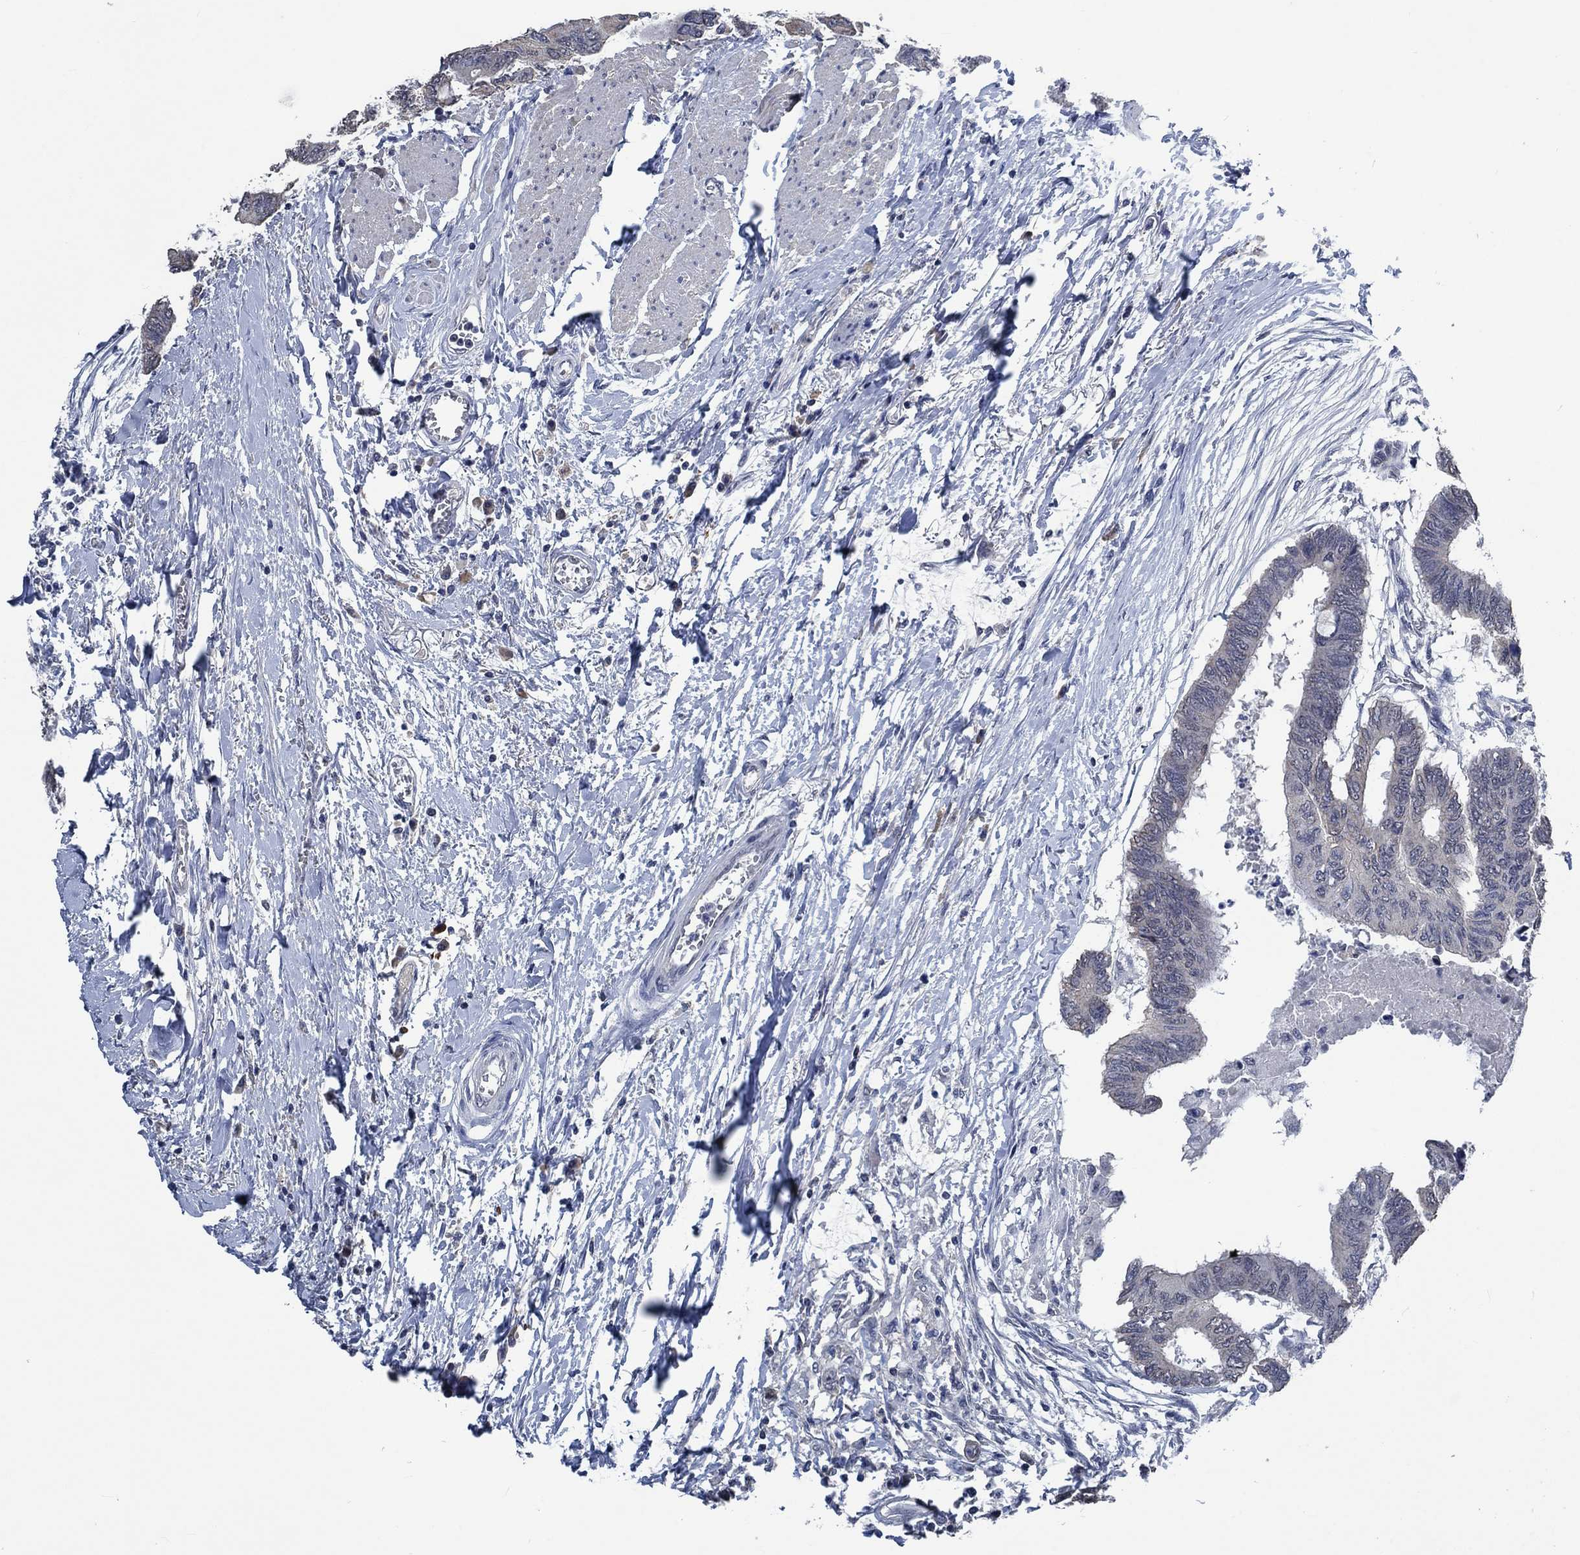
{"staining": {"intensity": "negative", "quantity": "none", "location": "none"}, "tissue": "colorectal cancer", "cell_type": "Tumor cells", "image_type": "cancer", "snomed": [{"axis": "morphology", "description": "Normal tissue, NOS"}, {"axis": "morphology", "description": "Adenocarcinoma, NOS"}, {"axis": "topography", "description": "Rectum"}, {"axis": "topography", "description": "Peripheral nerve tissue"}], "caption": "IHC micrograph of neoplastic tissue: human colorectal adenocarcinoma stained with DAB (3,3'-diaminobenzidine) reveals no significant protein positivity in tumor cells. (DAB (3,3'-diaminobenzidine) immunohistochemistry, high magnification).", "gene": "OBSCN", "patient": {"sex": "male", "age": 92}}